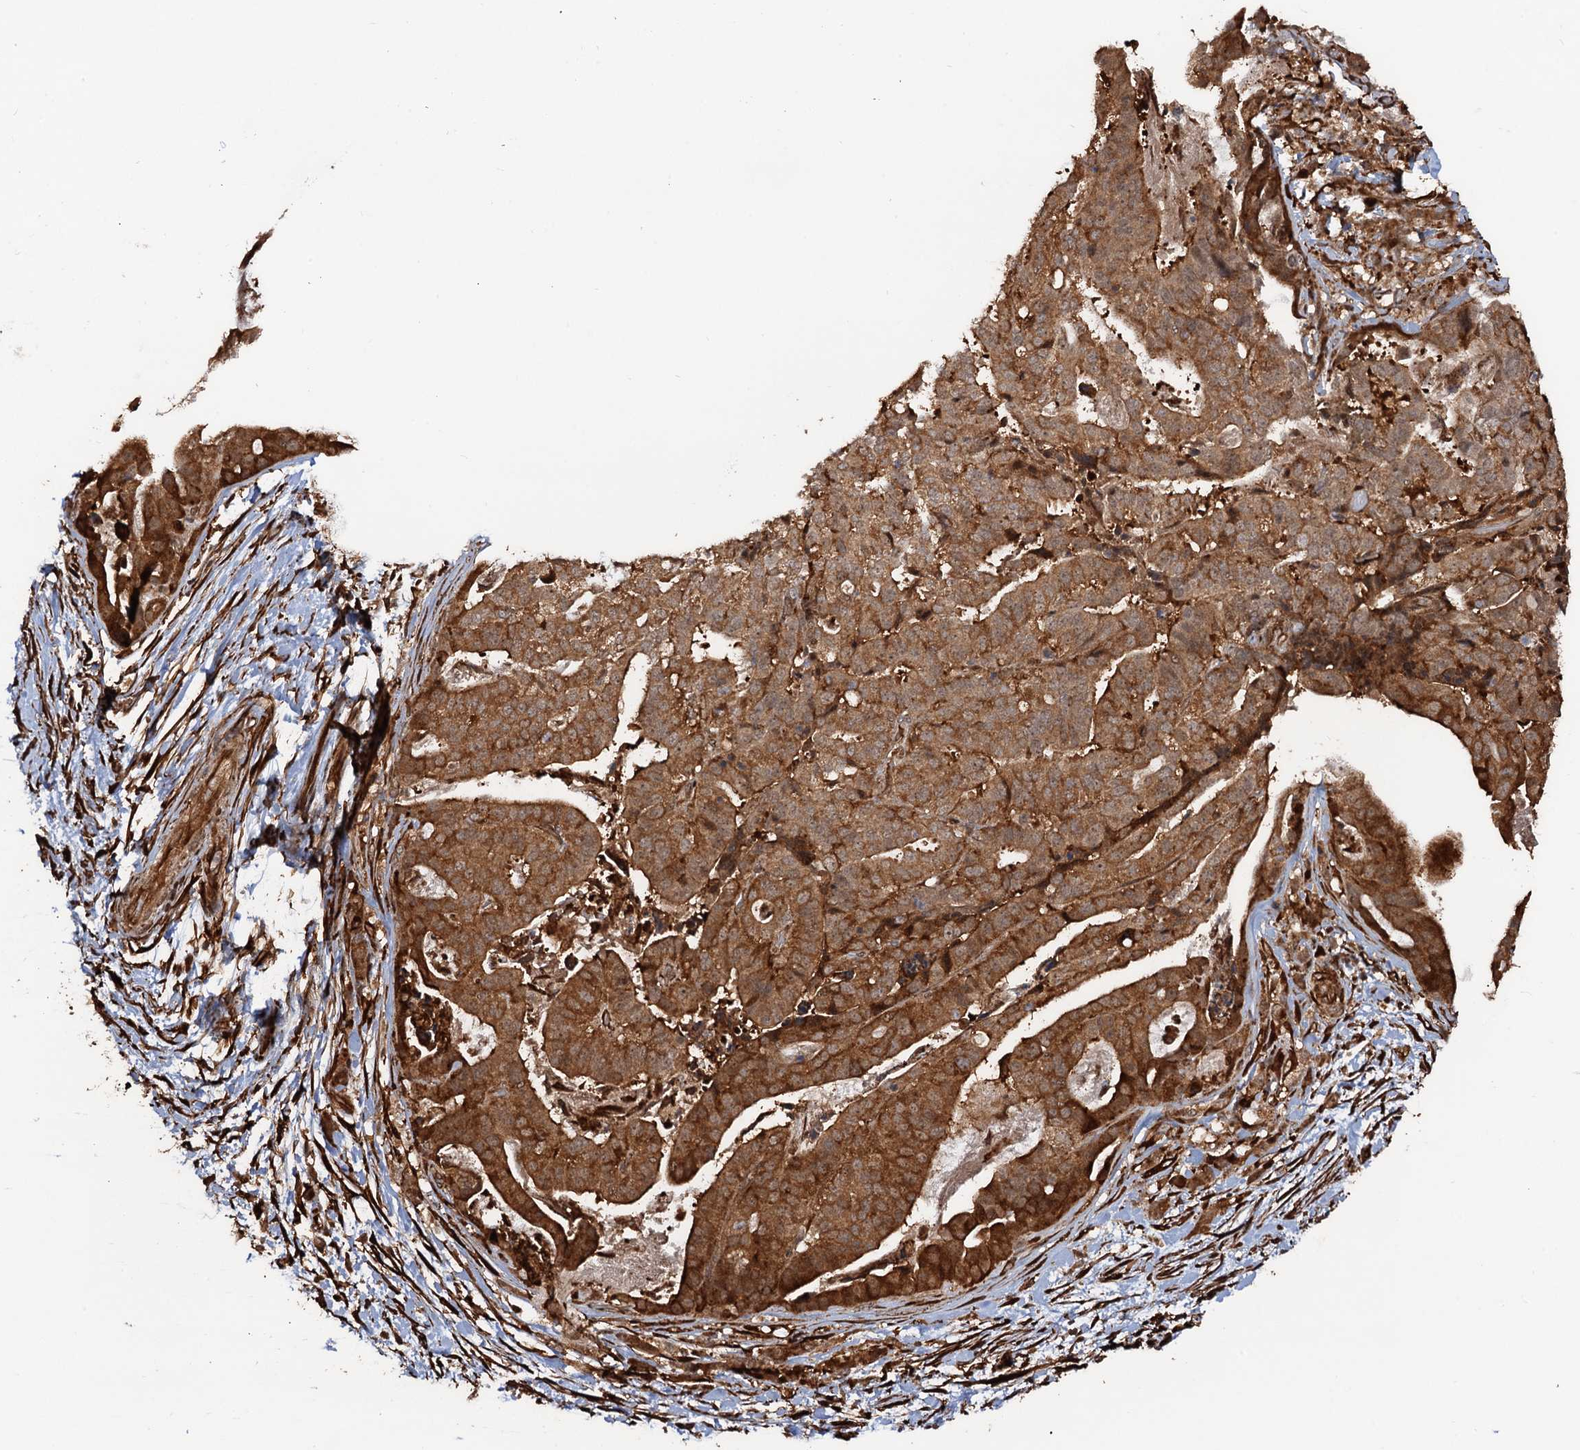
{"staining": {"intensity": "moderate", "quantity": ">75%", "location": "cytoplasmic/membranous"}, "tissue": "stomach cancer", "cell_type": "Tumor cells", "image_type": "cancer", "snomed": [{"axis": "morphology", "description": "Adenocarcinoma, NOS"}, {"axis": "topography", "description": "Stomach"}], "caption": "Tumor cells display medium levels of moderate cytoplasmic/membranous expression in about >75% of cells in human stomach adenocarcinoma. (DAB (3,3'-diaminobenzidine) IHC with brightfield microscopy, high magnification).", "gene": "SNRNP25", "patient": {"sex": "male", "age": 48}}